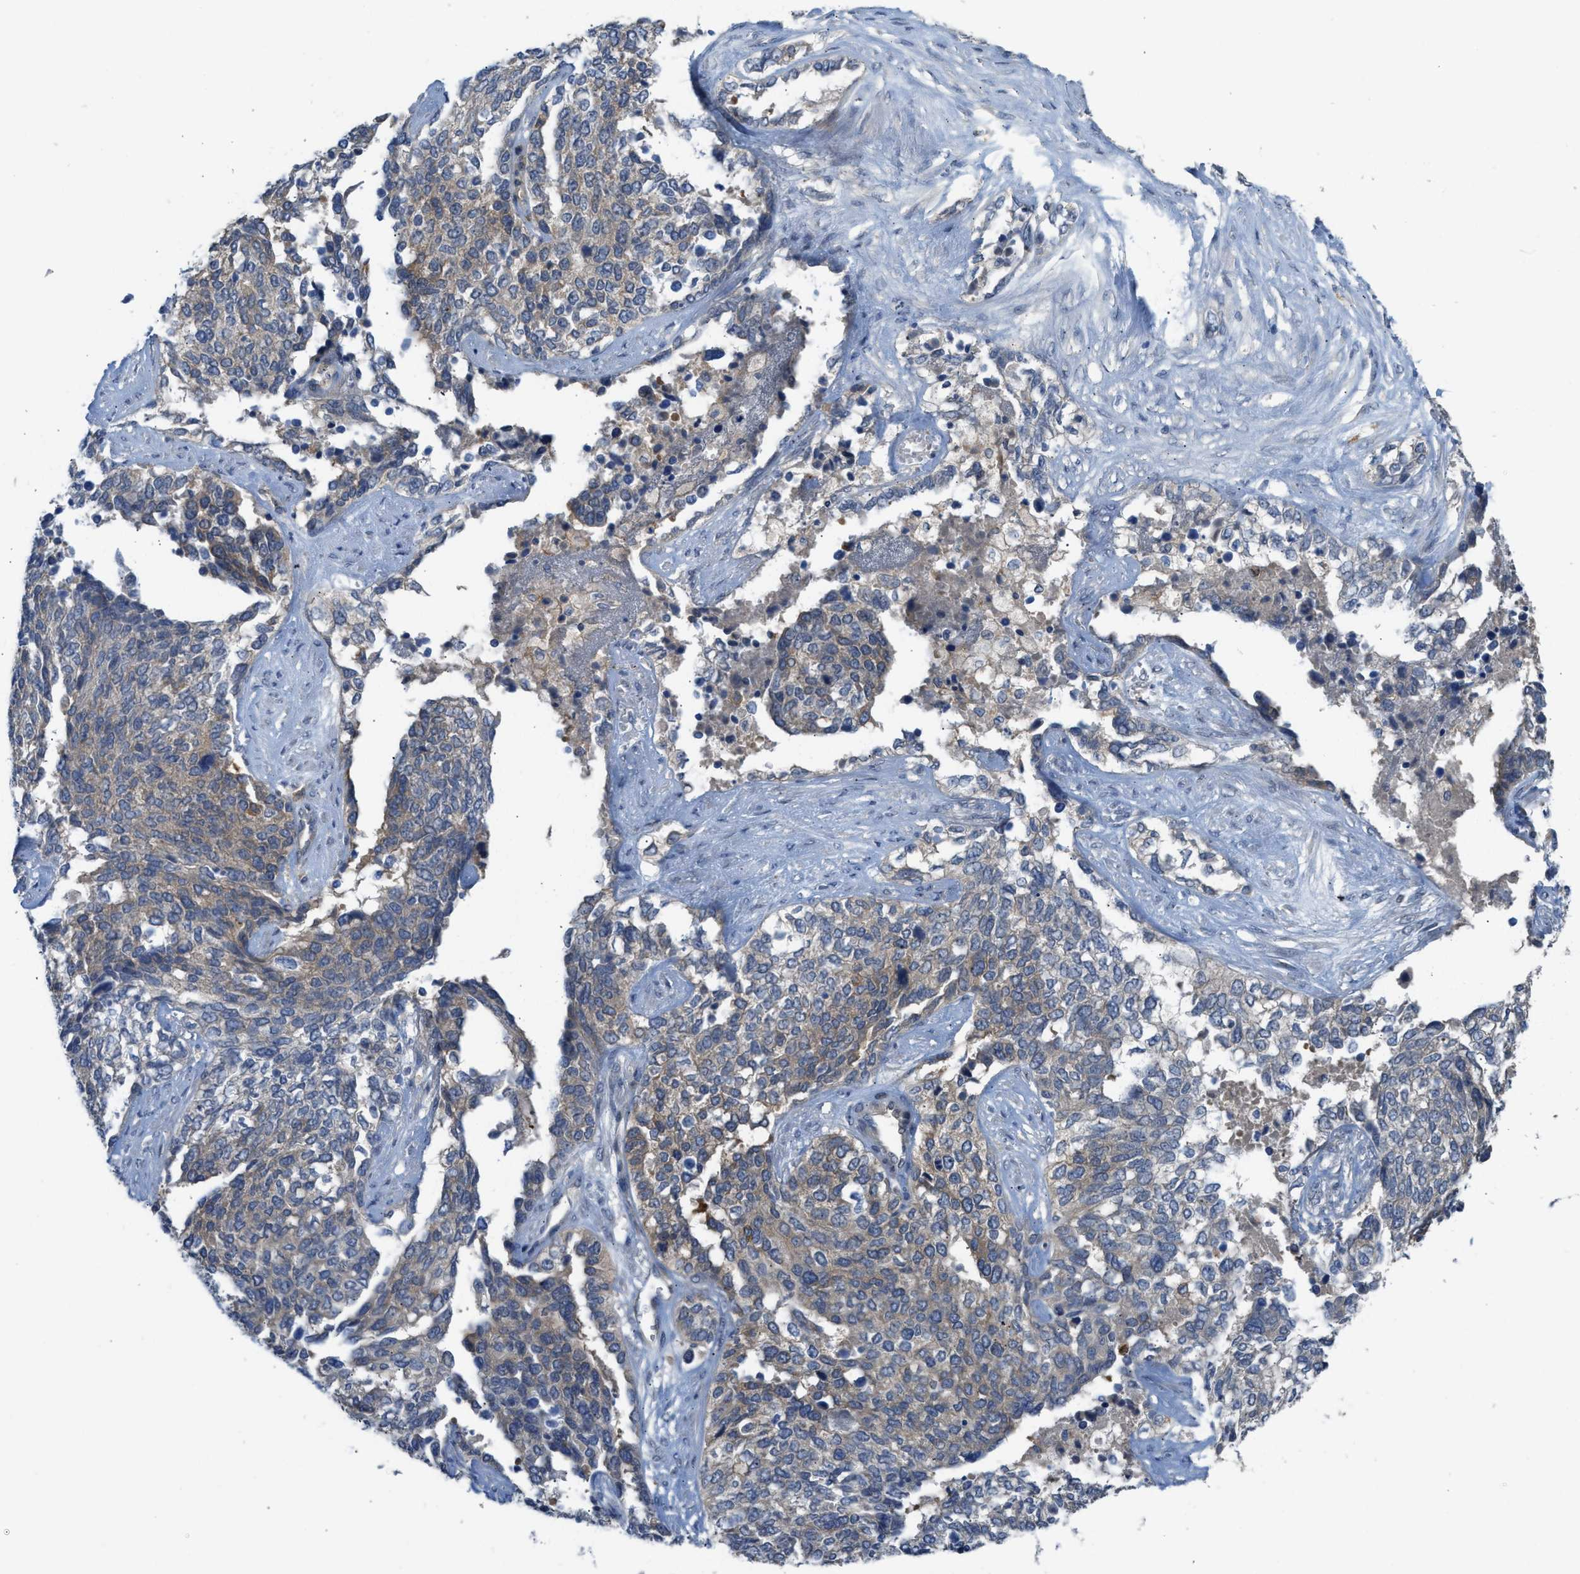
{"staining": {"intensity": "weak", "quantity": ">75%", "location": "cytoplasmic/membranous"}, "tissue": "ovarian cancer", "cell_type": "Tumor cells", "image_type": "cancer", "snomed": [{"axis": "morphology", "description": "Cystadenocarcinoma, serous, NOS"}, {"axis": "topography", "description": "Ovary"}], "caption": "Immunohistochemical staining of serous cystadenocarcinoma (ovarian) displays low levels of weak cytoplasmic/membranous expression in about >75% of tumor cells. (brown staining indicates protein expression, while blue staining denotes nuclei).", "gene": "RHBDF2", "patient": {"sex": "female", "age": 44}}